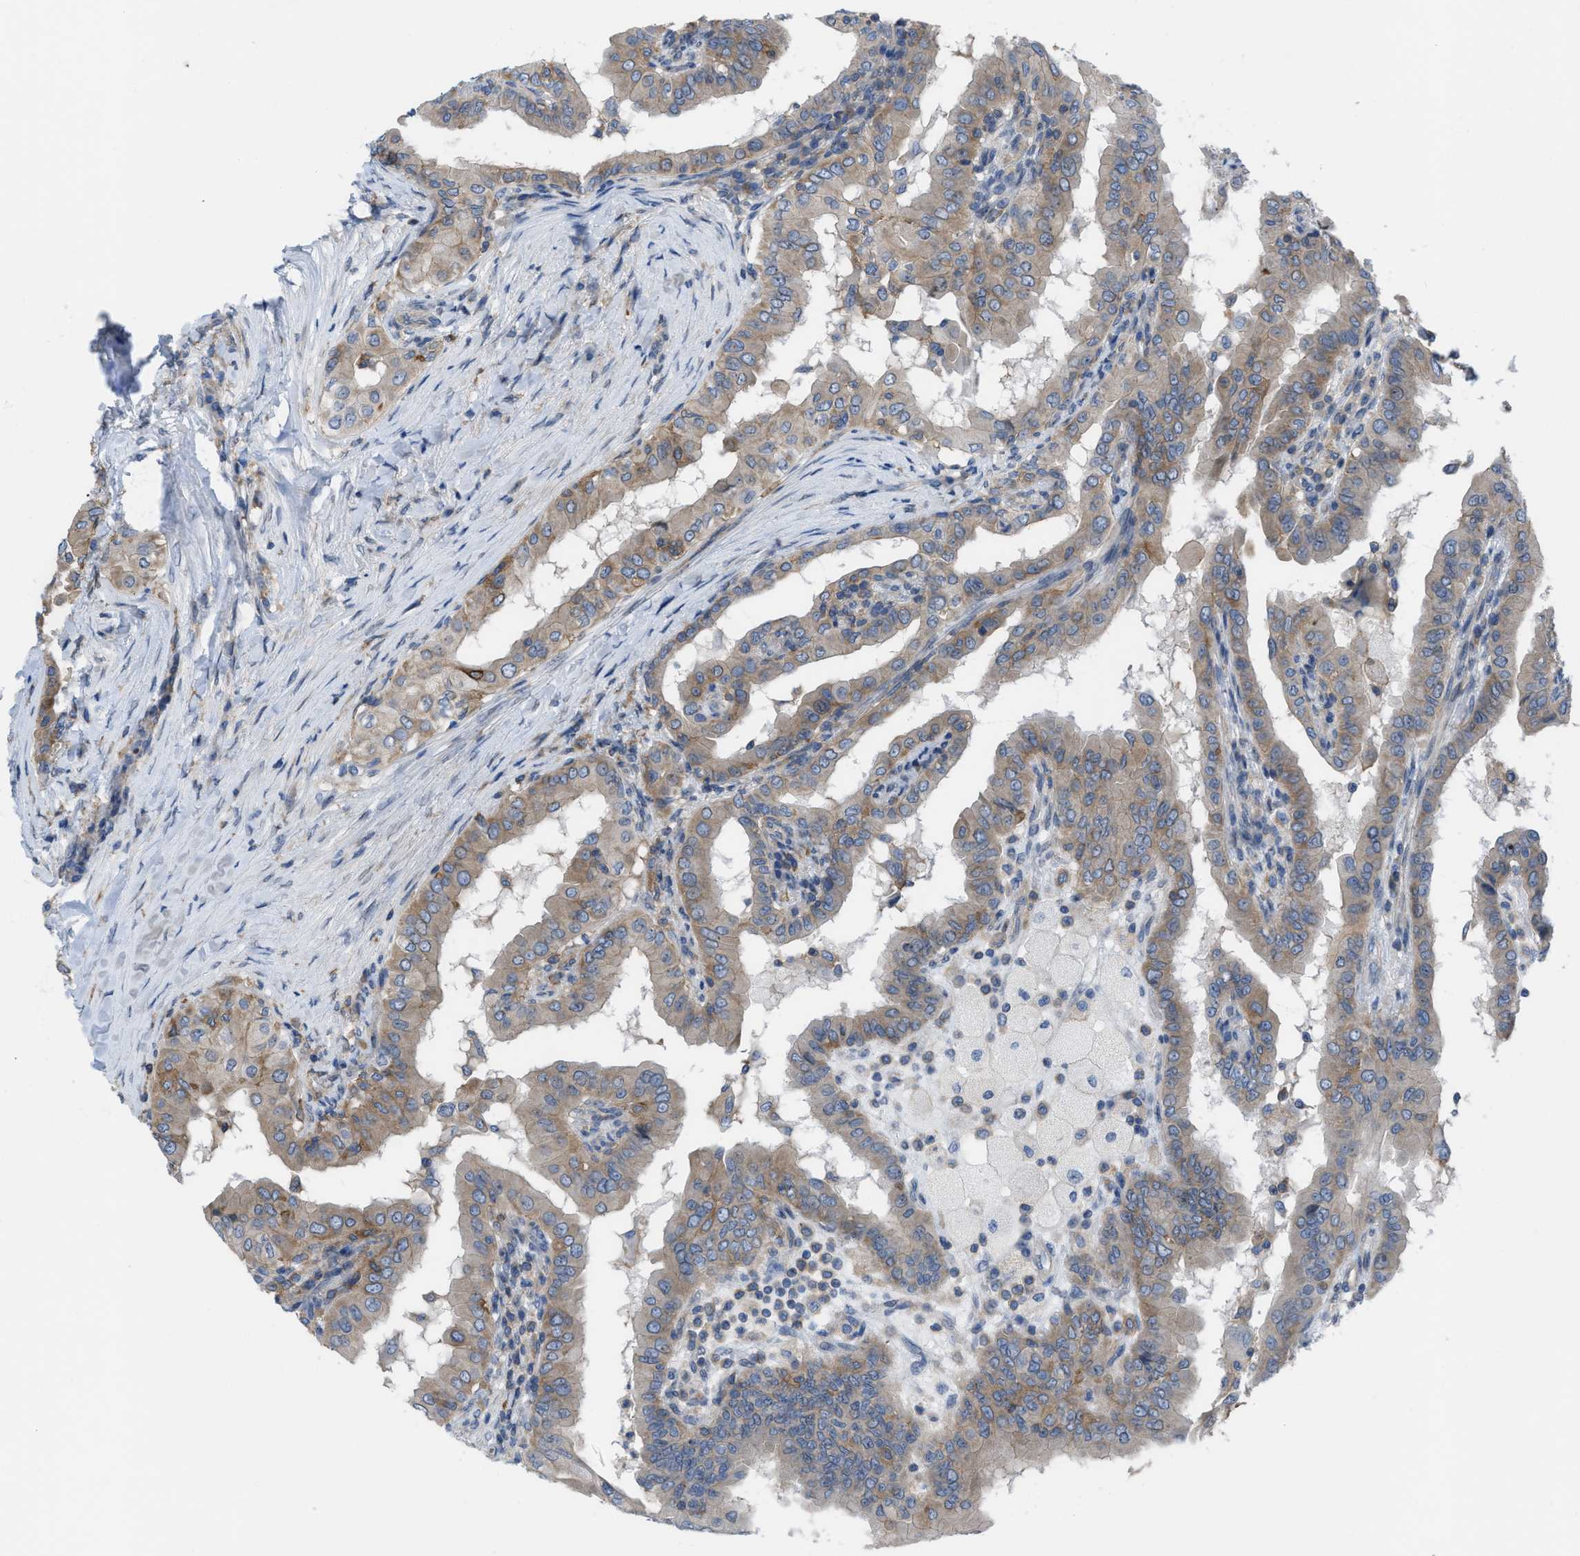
{"staining": {"intensity": "weak", "quantity": ">75%", "location": "cytoplasmic/membranous"}, "tissue": "thyroid cancer", "cell_type": "Tumor cells", "image_type": "cancer", "snomed": [{"axis": "morphology", "description": "Papillary adenocarcinoma, NOS"}, {"axis": "topography", "description": "Thyroid gland"}], "caption": "IHC micrograph of human papillary adenocarcinoma (thyroid) stained for a protein (brown), which displays low levels of weak cytoplasmic/membranous expression in about >75% of tumor cells.", "gene": "MYO18A", "patient": {"sex": "male", "age": 33}}